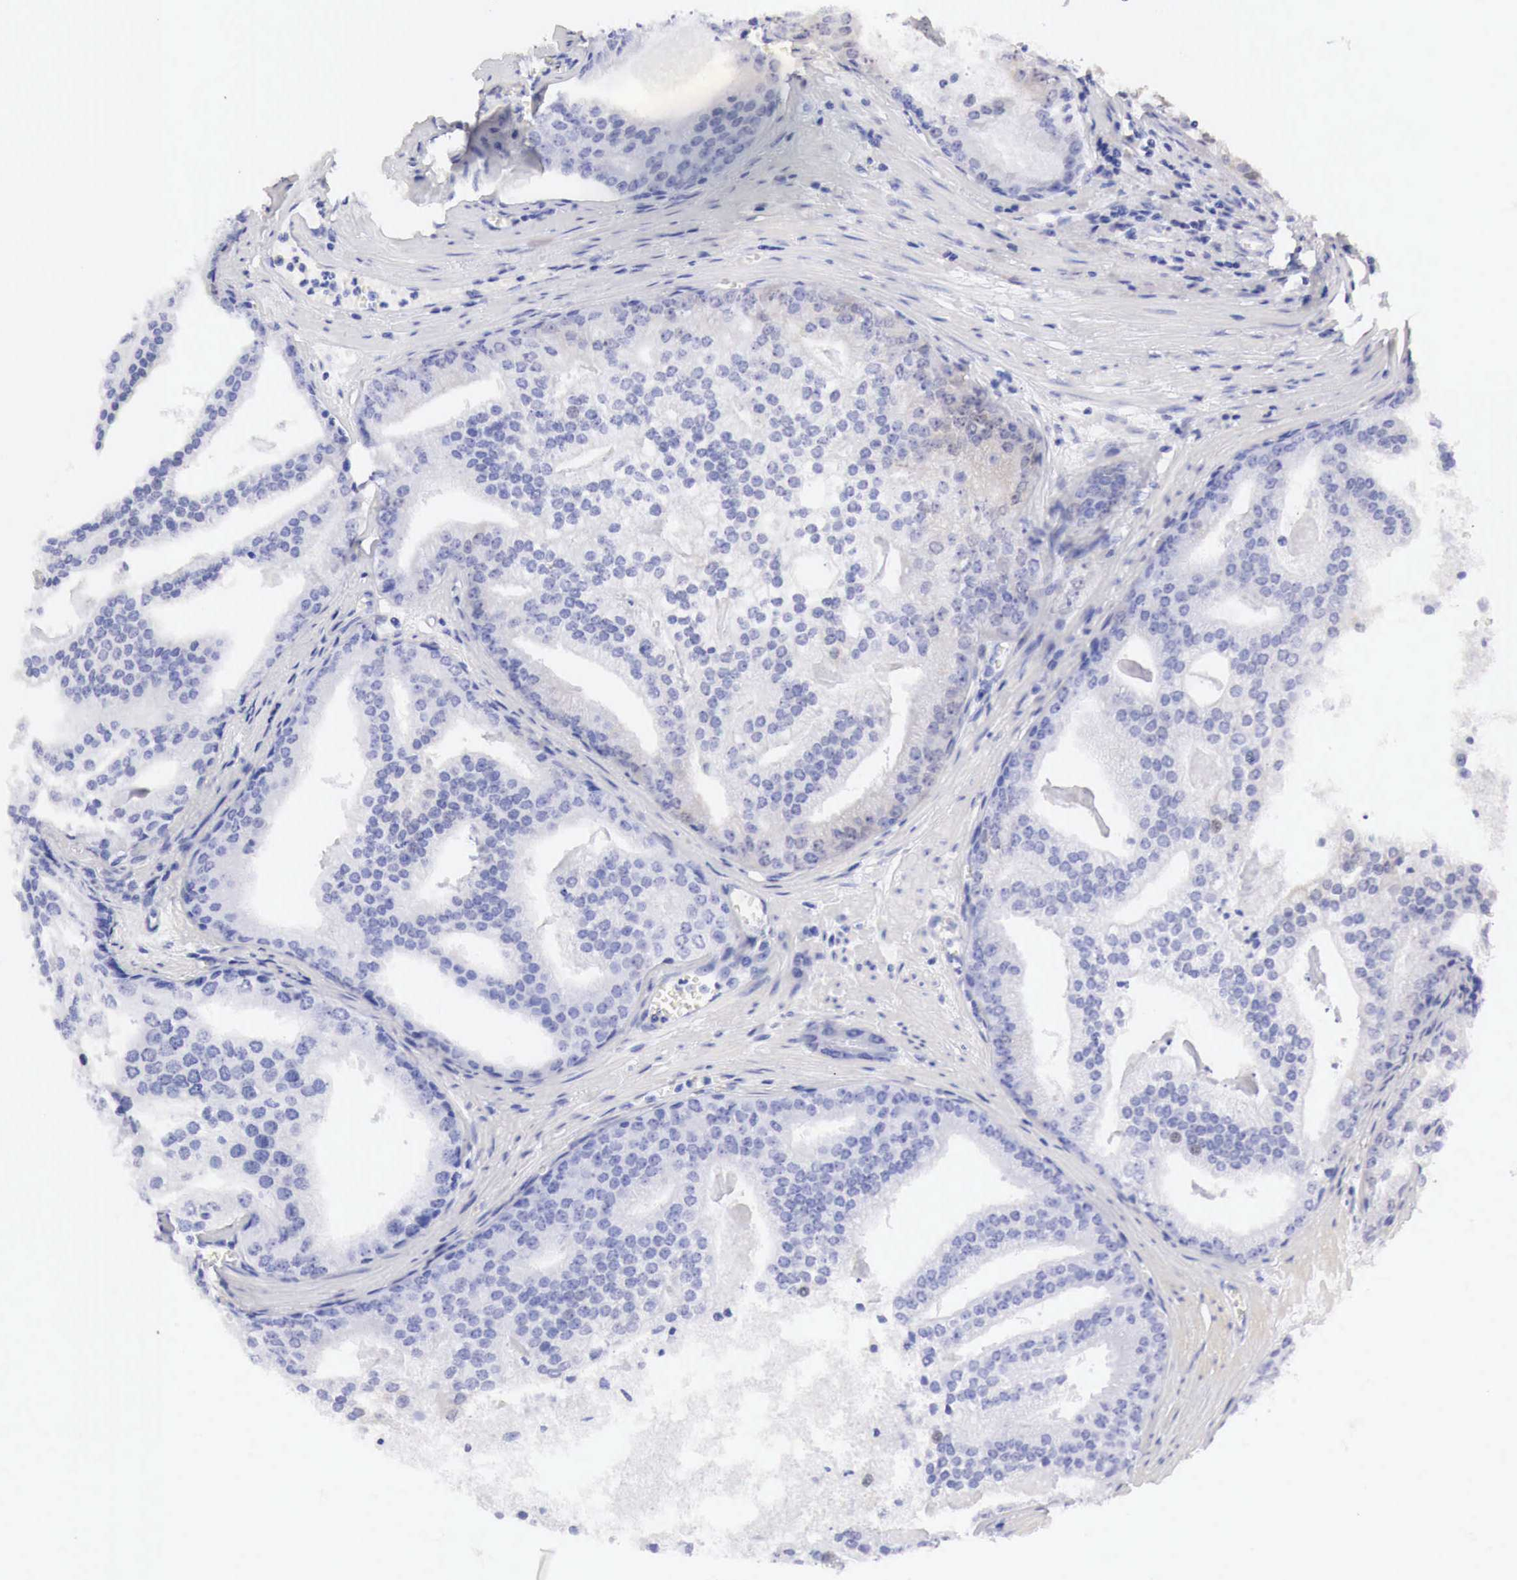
{"staining": {"intensity": "negative", "quantity": "none", "location": "none"}, "tissue": "prostate cancer", "cell_type": "Tumor cells", "image_type": "cancer", "snomed": [{"axis": "morphology", "description": "Adenocarcinoma, High grade"}, {"axis": "topography", "description": "Prostate"}], "caption": "High magnification brightfield microscopy of prostate adenocarcinoma (high-grade) stained with DAB (3,3'-diaminobenzidine) (brown) and counterstained with hematoxylin (blue): tumor cells show no significant expression. Nuclei are stained in blue.", "gene": "CDKN2A", "patient": {"sex": "male", "age": 56}}